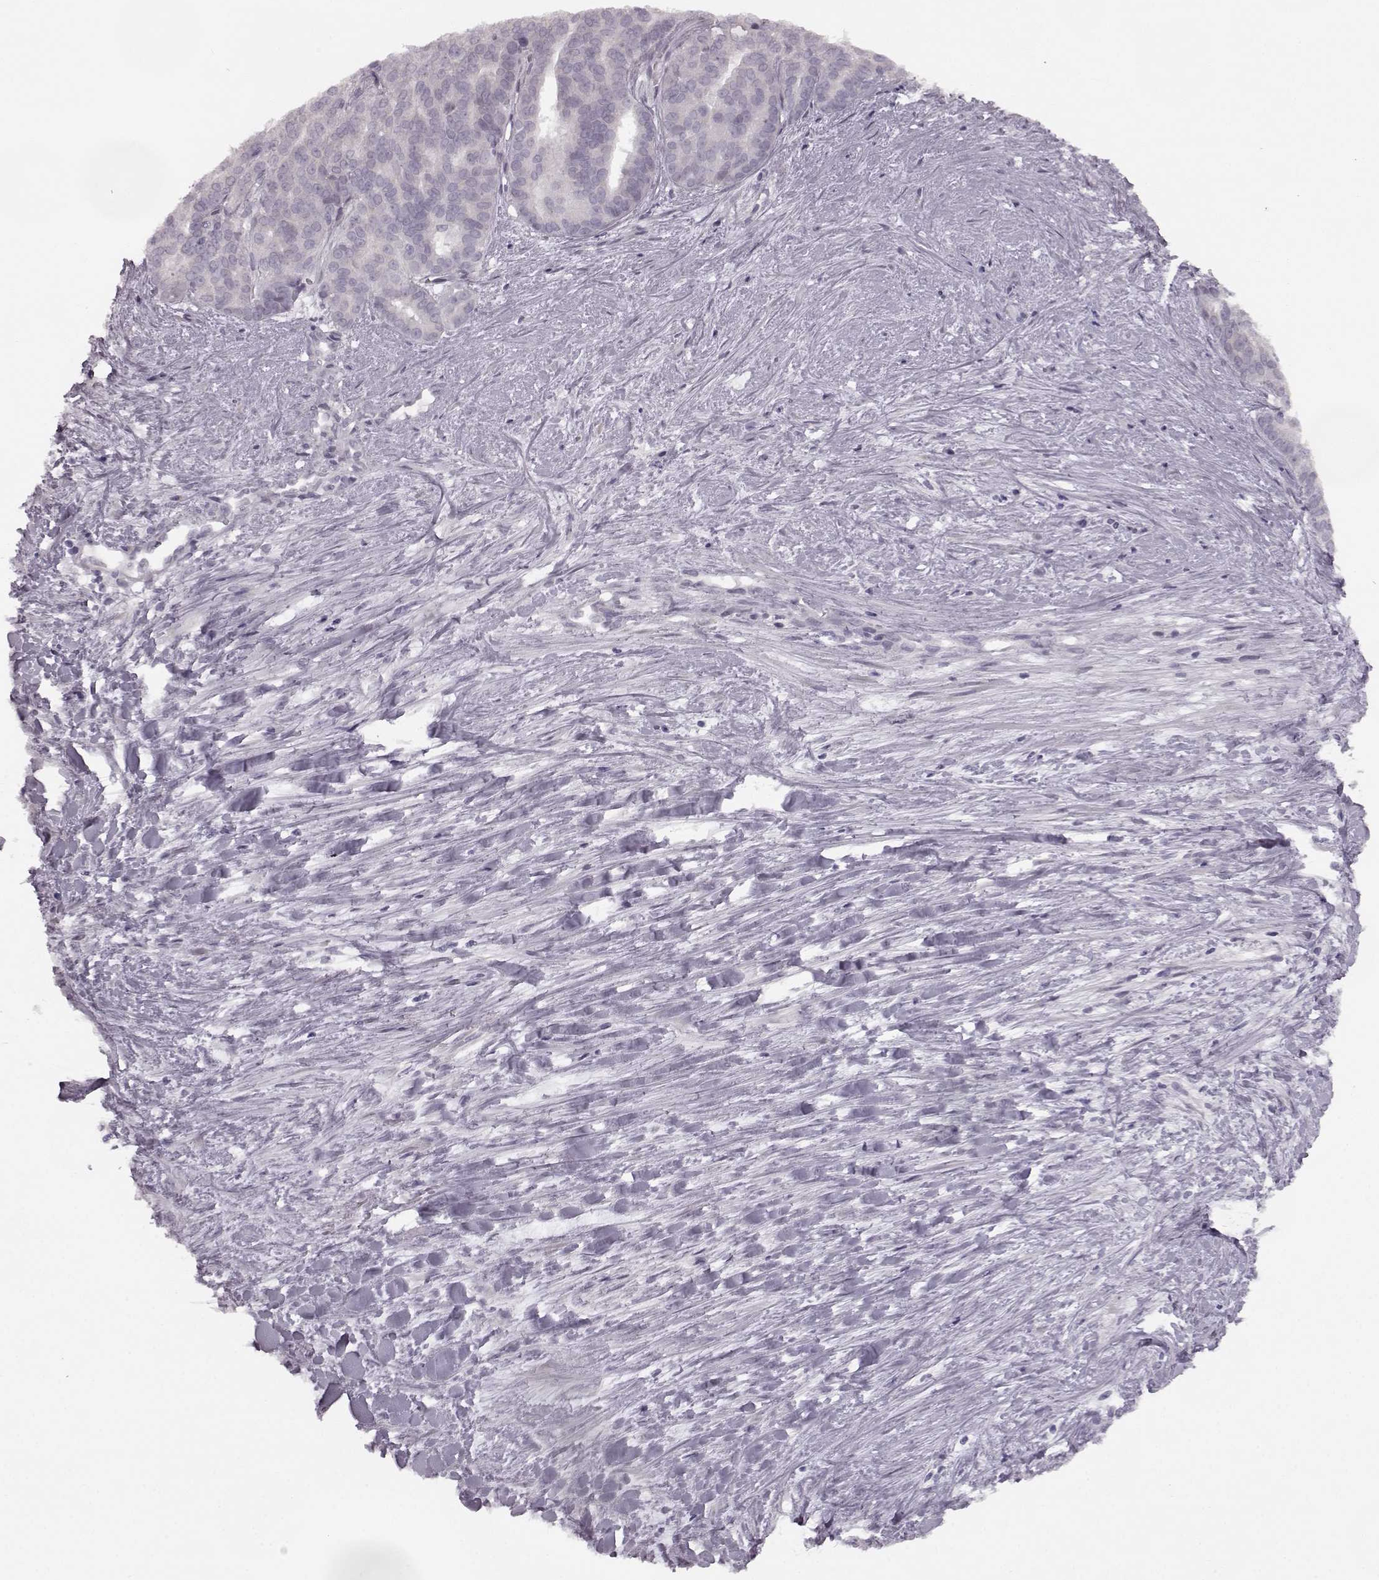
{"staining": {"intensity": "negative", "quantity": "none", "location": "none"}, "tissue": "liver cancer", "cell_type": "Tumor cells", "image_type": "cancer", "snomed": [{"axis": "morphology", "description": "Cholangiocarcinoma"}, {"axis": "topography", "description": "Liver"}], "caption": "Immunohistochemistry (IHC) histopathology image of liver cholangiocarcinoma stained for a protein (brown), which exhibits no staining in tumor cells.", "gene": "SEMG2", "patient": {"sex": "female", "age": 47}}